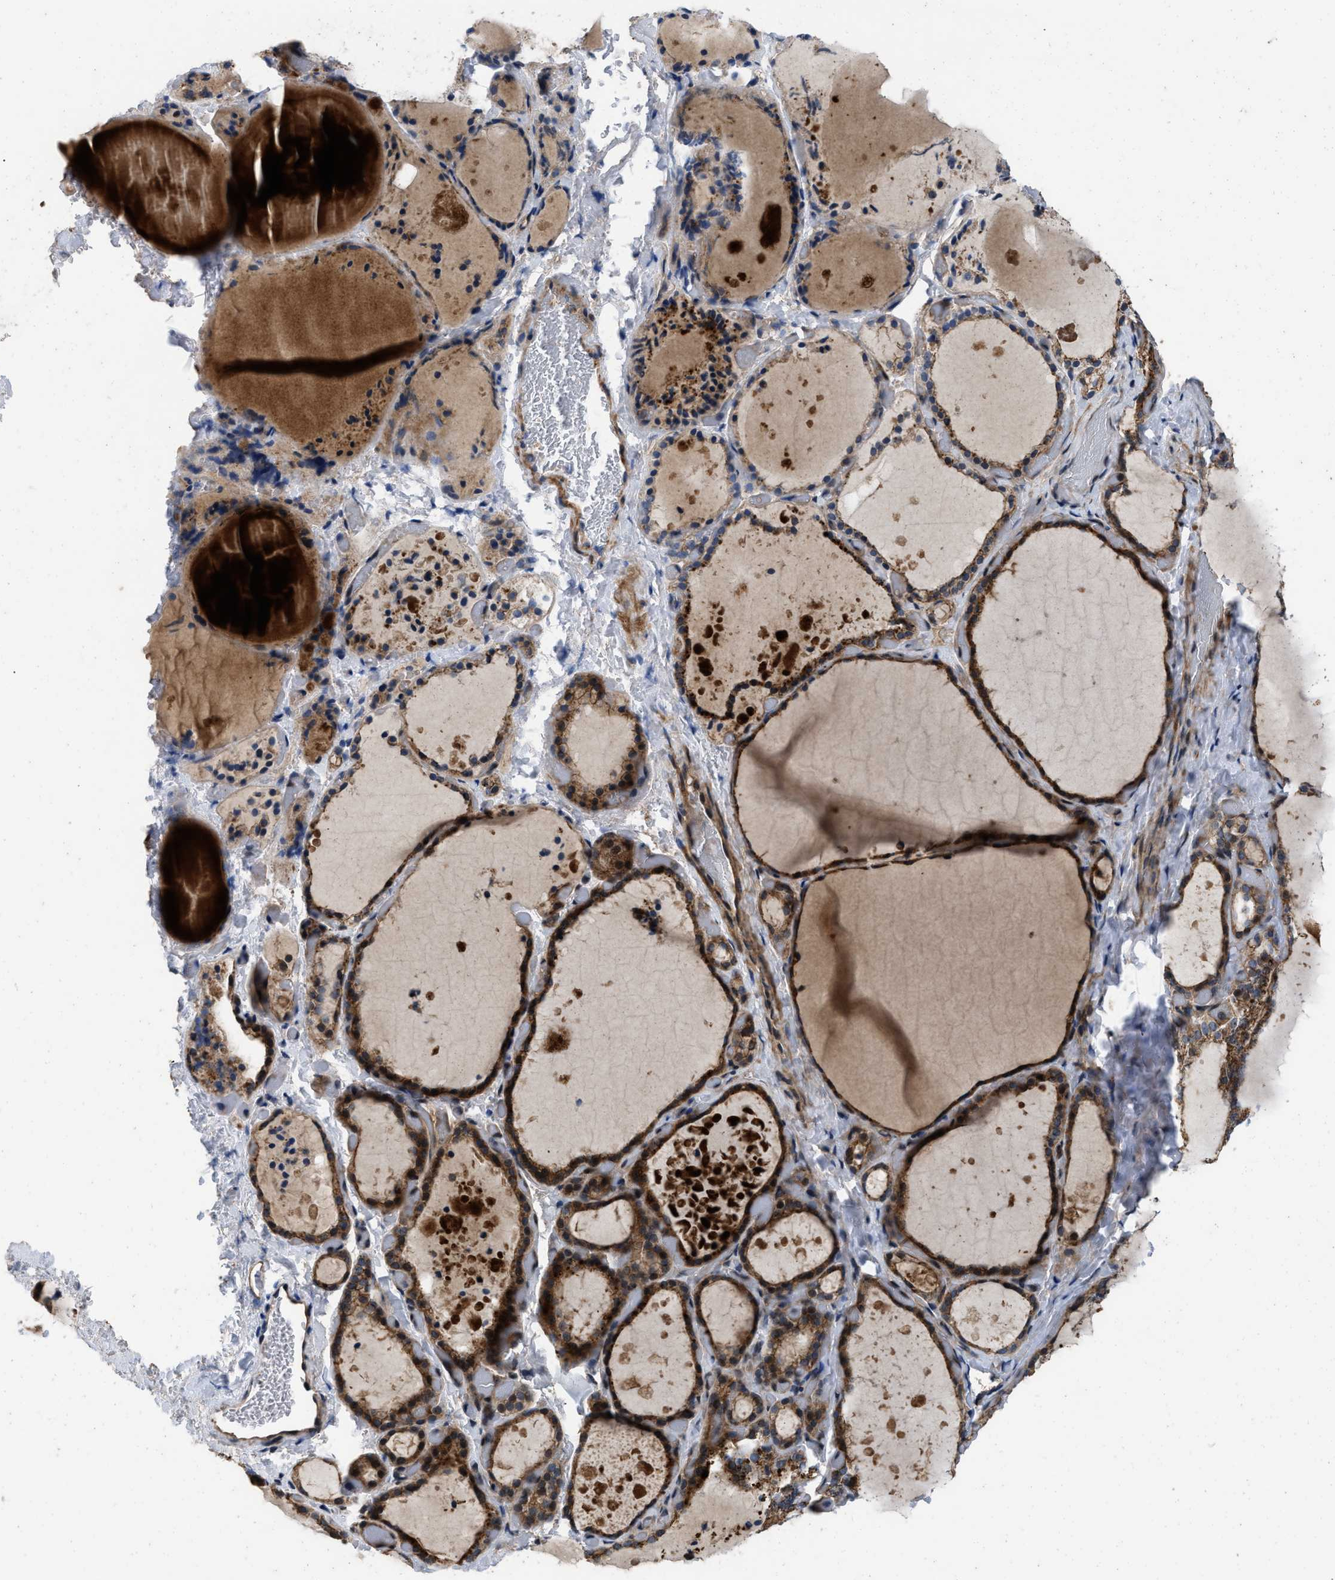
{"staining": {"intensity": "strong", "quantity": ">75%", "location": "cytoplasmic/membranous"}, "tissue": "thyroid gland", "cell_type": "Glandular cells", "image_type": "normal", "snomed": [{"axis": "morphology", "description": "Normal tissue, NOS"}, {"axis": "topography", "description": "Thyroid gland"}], "caption": "A high amount of strong cytoplasmic/membranous positivity is appreciated in about >75% of glandular cells in unremarkable thyroid gland.", "gene": "PRDM14", "patient": {"sex": "female", "age": 44}}